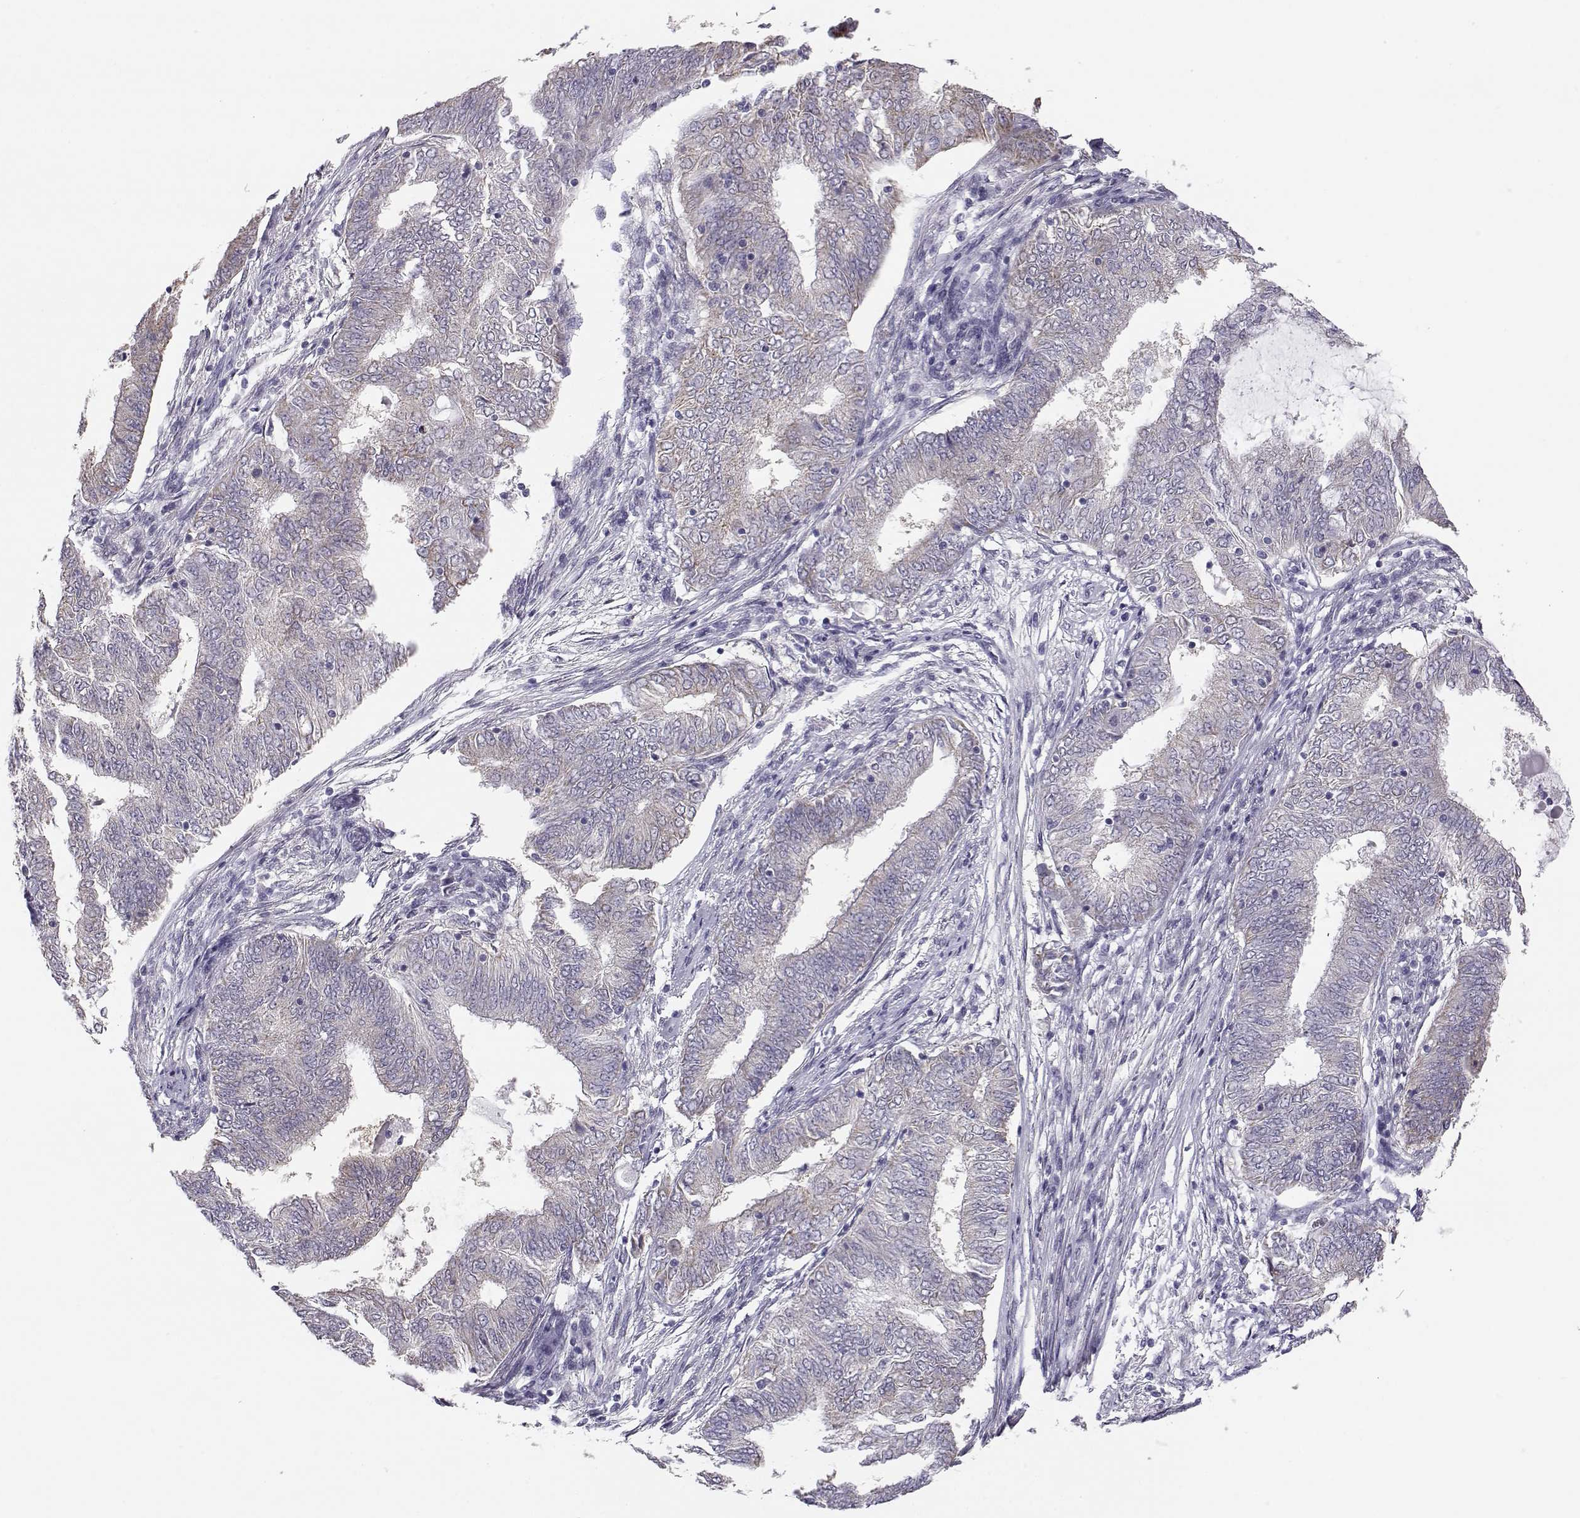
{"staining": {"intensity": "negative", "quantity": "none", "location": "none"}, "tissue": "endometrial cancer", "cell_type": "Tumor cells", "image_type": "cancer", "snomed": [{"axis": "morphology", "description": "Adenocarcinoma, NOS"}, {"axis": "topography", "description": "Endometrium"}], "caption": "Tumor cells are negative for brown protein staining in adenocarcinoma (endometrial).", "gene": "KCNMB4", "patient": {"sex": "female", "age": 62}}